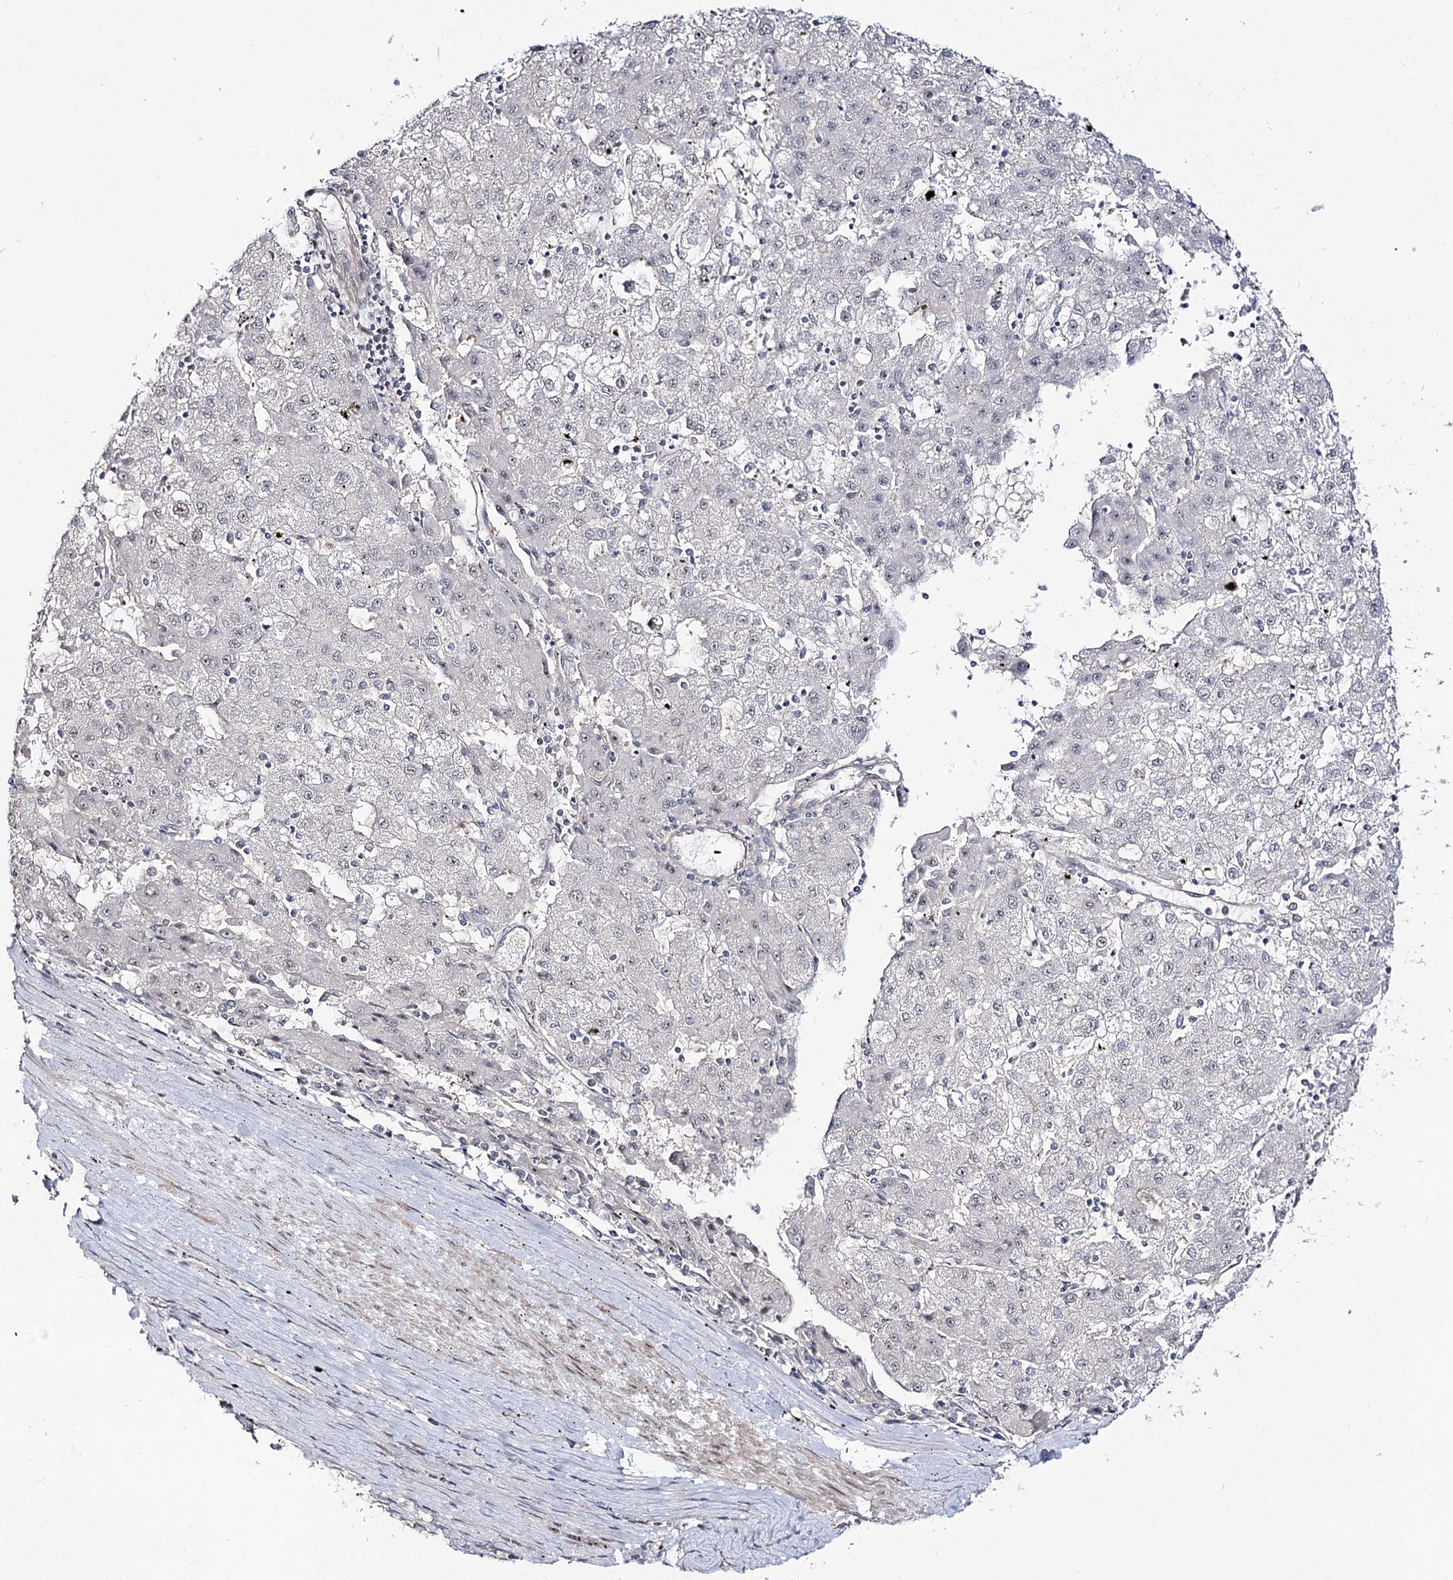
{"staining": {"intensity": "negative", "quantity": "none", "location": "none"}, "tissue": "liver cancer", "cell_type": "Tumor cells", "image_type": "cancer", "snomed": [{"axis": "morphology", "description": "Carcinoma, Hepatocellular, NOS"}, {"axis": "topography", "description": "Liver"}], "caption": "Immunohistochemistry micrograph of neoplastic tissue: human liver cancer stained with DAB demonstrates no significant protein staining in tumor cells.", "gene": "RRP9", "patient": {"sex": "male", "age": 72}}